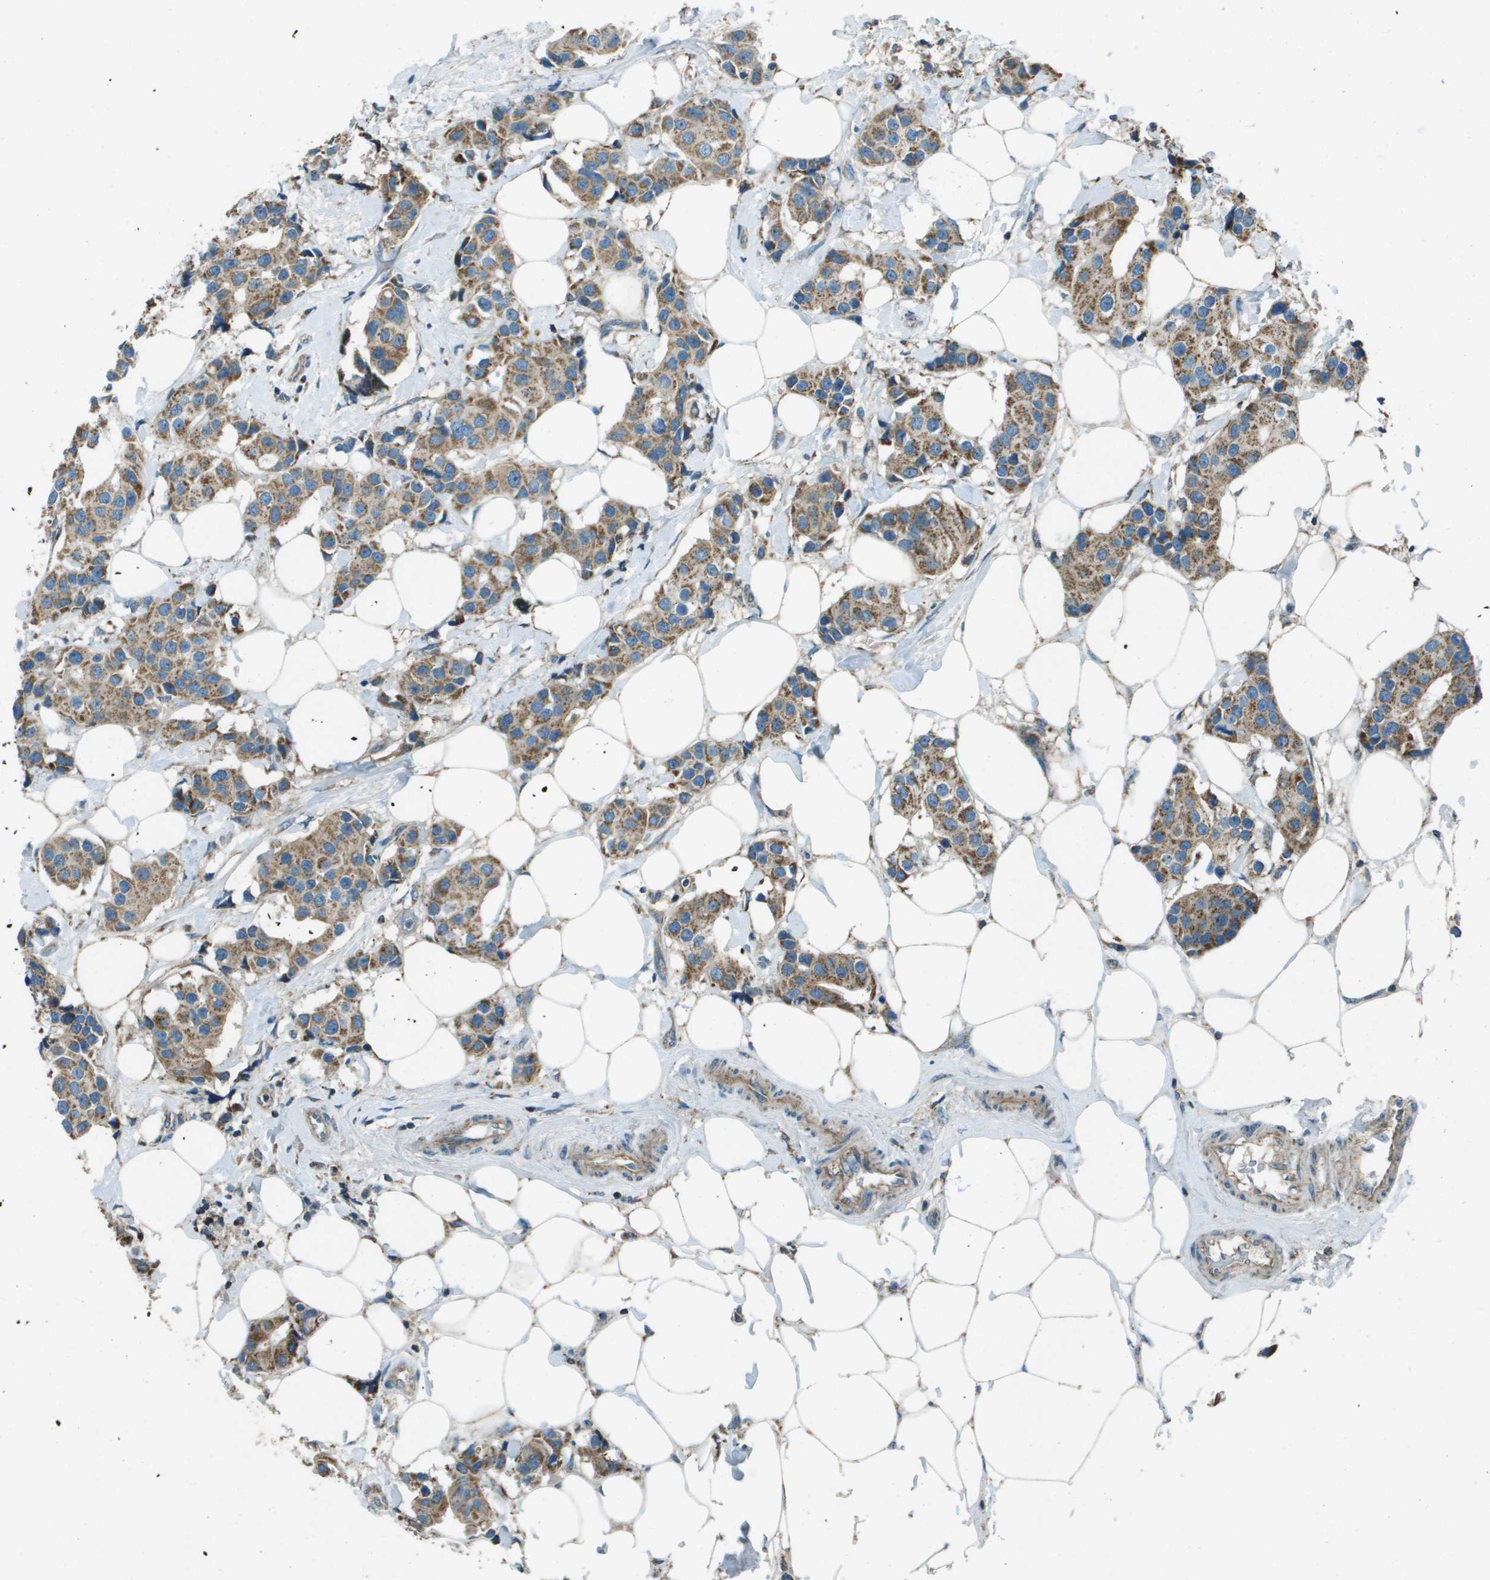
{"staining": {"intensity": "moderate", "quantity": ">75%", "location": "cytoplasmic/membranous"}, "tissue": "breast cancer", "cell_type": "Tumor cells", "image_type": "cancer", "snomed": [{"axis": "morphology", "description": "Normal tissue, NOS"}, {"axis": "morphology", "description": "Duct carcinoma"}, {"axis": "topography", "description": "Breast"}], "caption": "Human infiltrating ductal carcinoma (breast) stained for a protein (brown) displays moderate cytoplasmic/membranous positive positivity in about >75% of tumor cells.", "gene": "MIGA1", "patient": {"sex": "female", "age": 39}}